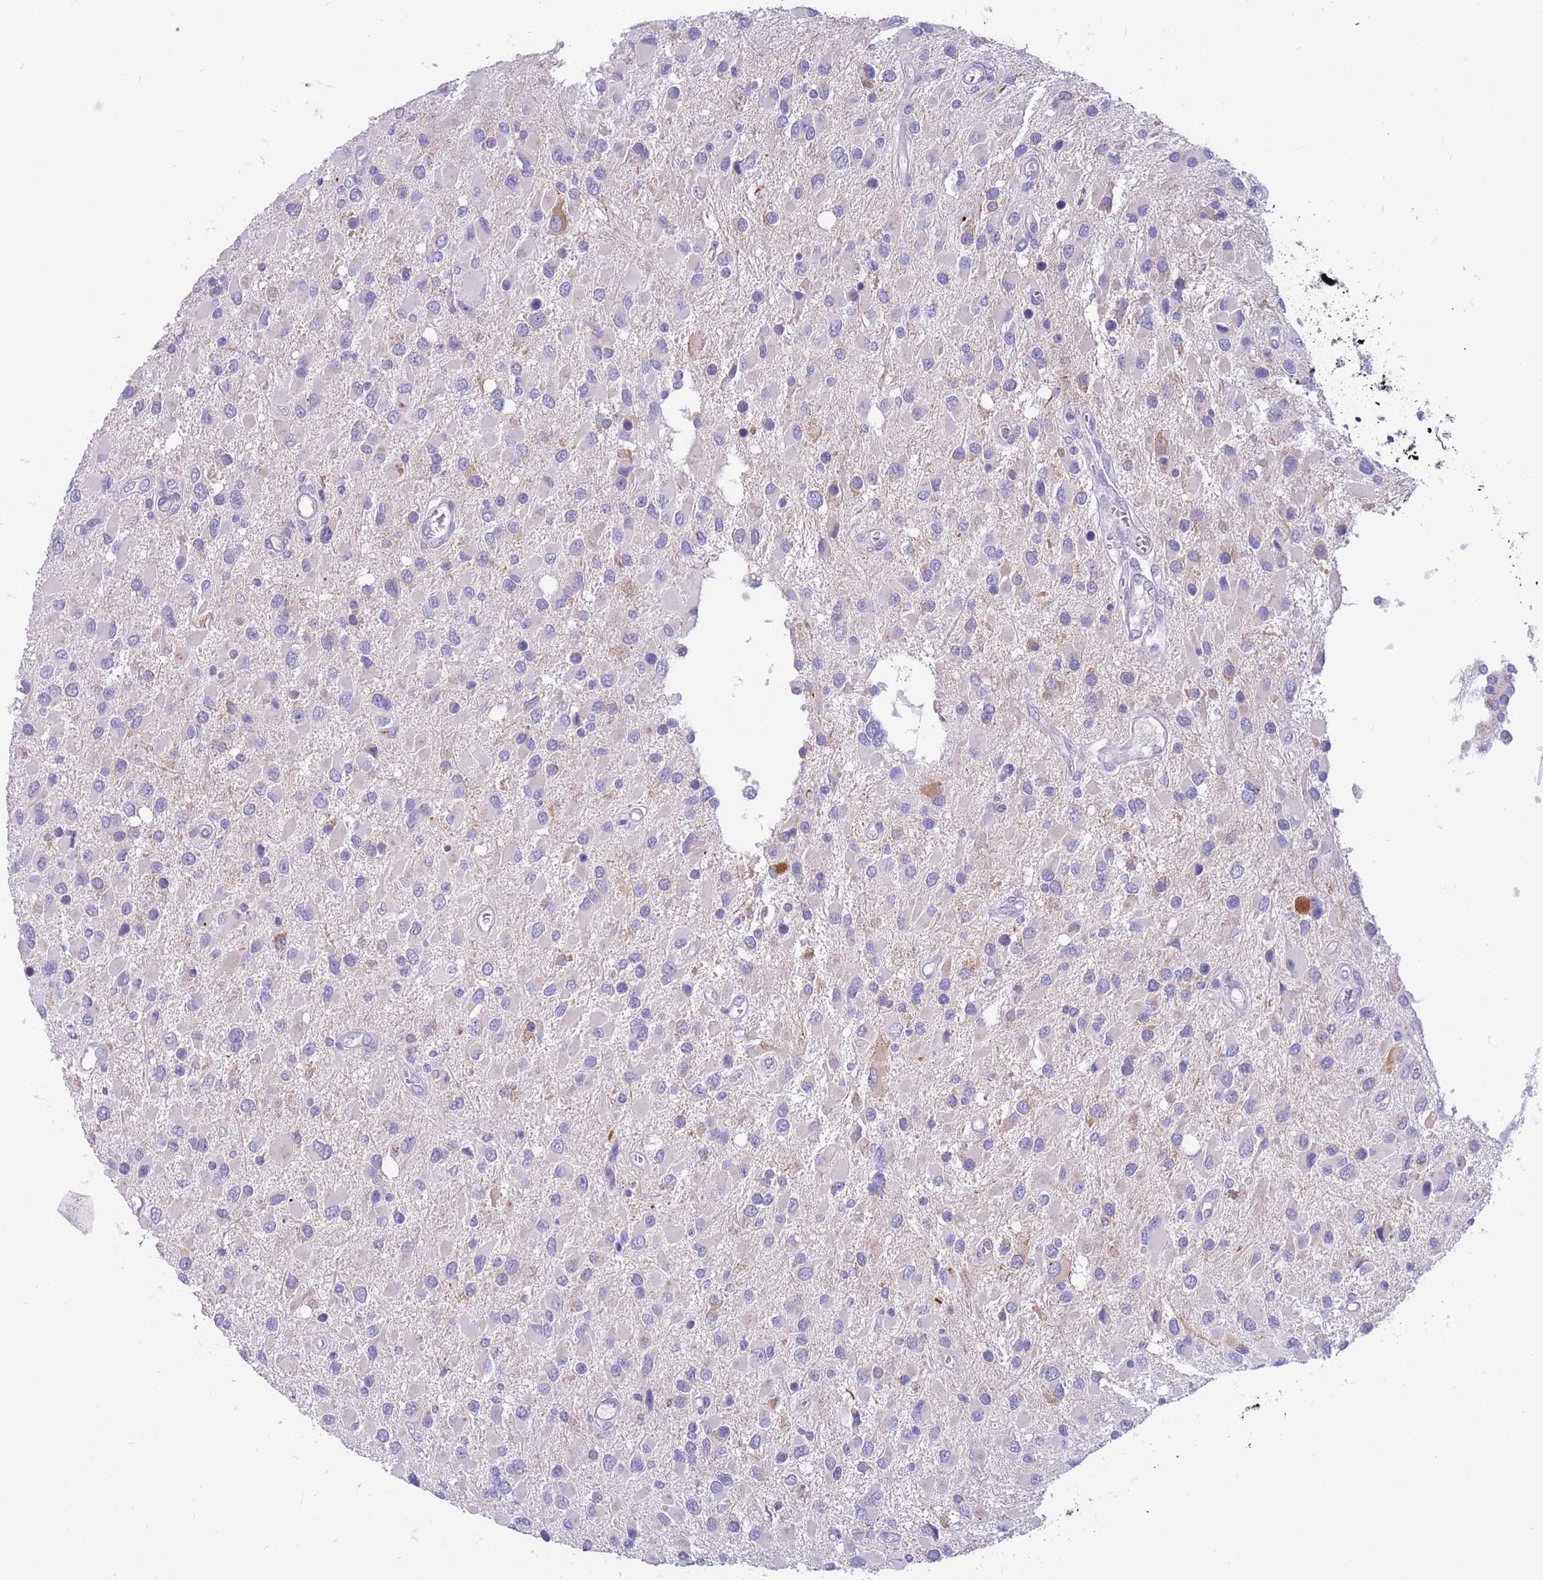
{"staining": {"intensity": "negative", "quantity": "none", "location": "none"}, "tissue": "glioma", "cell_type": "Tumor cells", "image_type": "cancer", "snomed": [{"axis": "morphology", "description": "Glioma, malignant, High grade"}, {"axis": "topography", "description": "Brain"}], "caption": "Malignant high-grade glioma was stained to show a protein in brown. There is no significant positivity in tumor cells.", "gene": "DDHD1", "patient": {"sex": "male", "age": 53}}